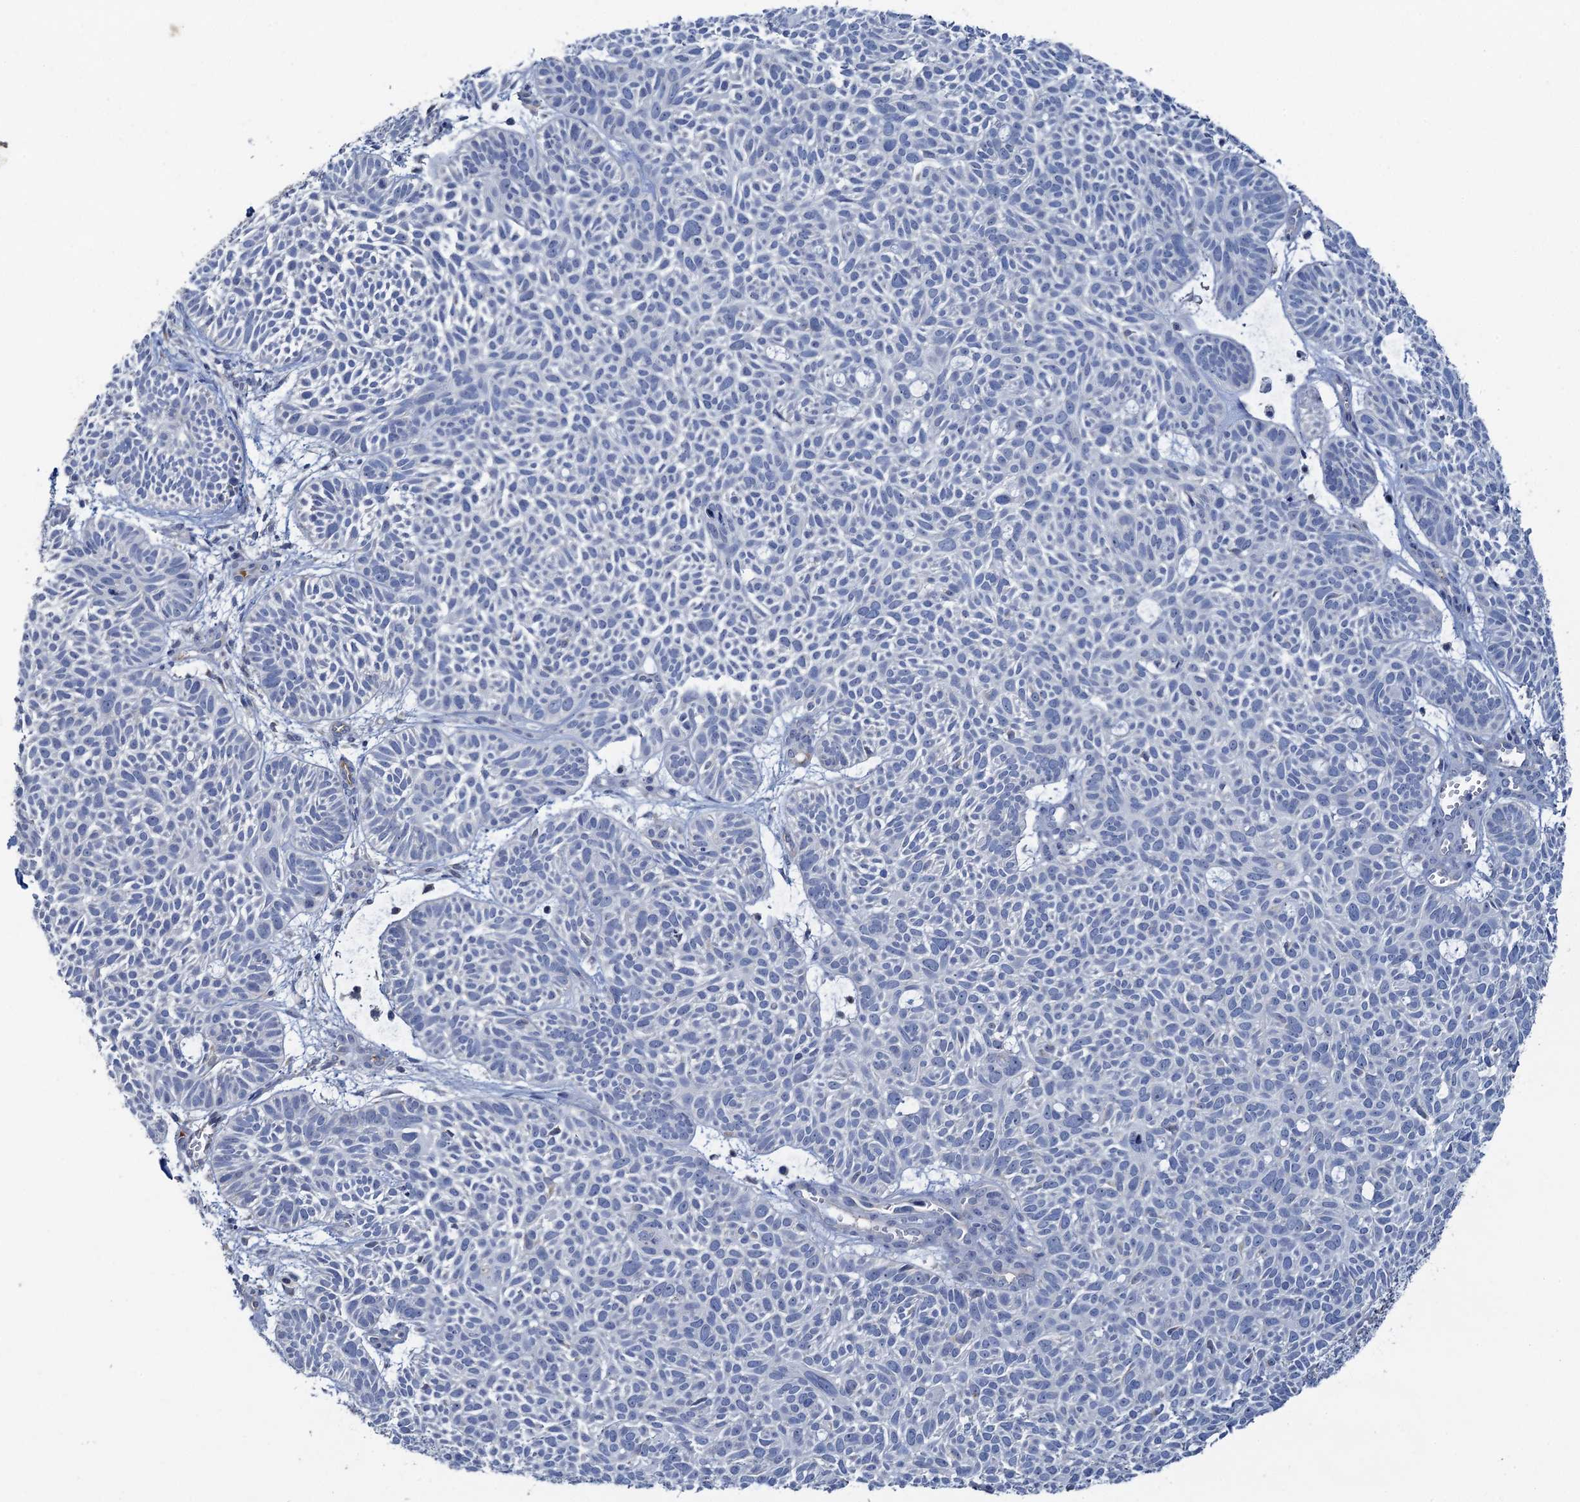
{"staining": {"intensity": "negative", "quantity": "none", "location": "none"}, "tissue": "skin cancer", "cell_type": "Tumor cells", "image_type": "cancer", "snomed": [{"axis": "morphology", "description": "Basal cell carcinoma"}, {"axis": "topography", "description": "Skin"}], "caption": "Tumor cells are negative for brown protein staining in skin cancer (basal cell carcinoma).", "gene": "PLLP", "patient": {"sex": "male", "age": 69}}